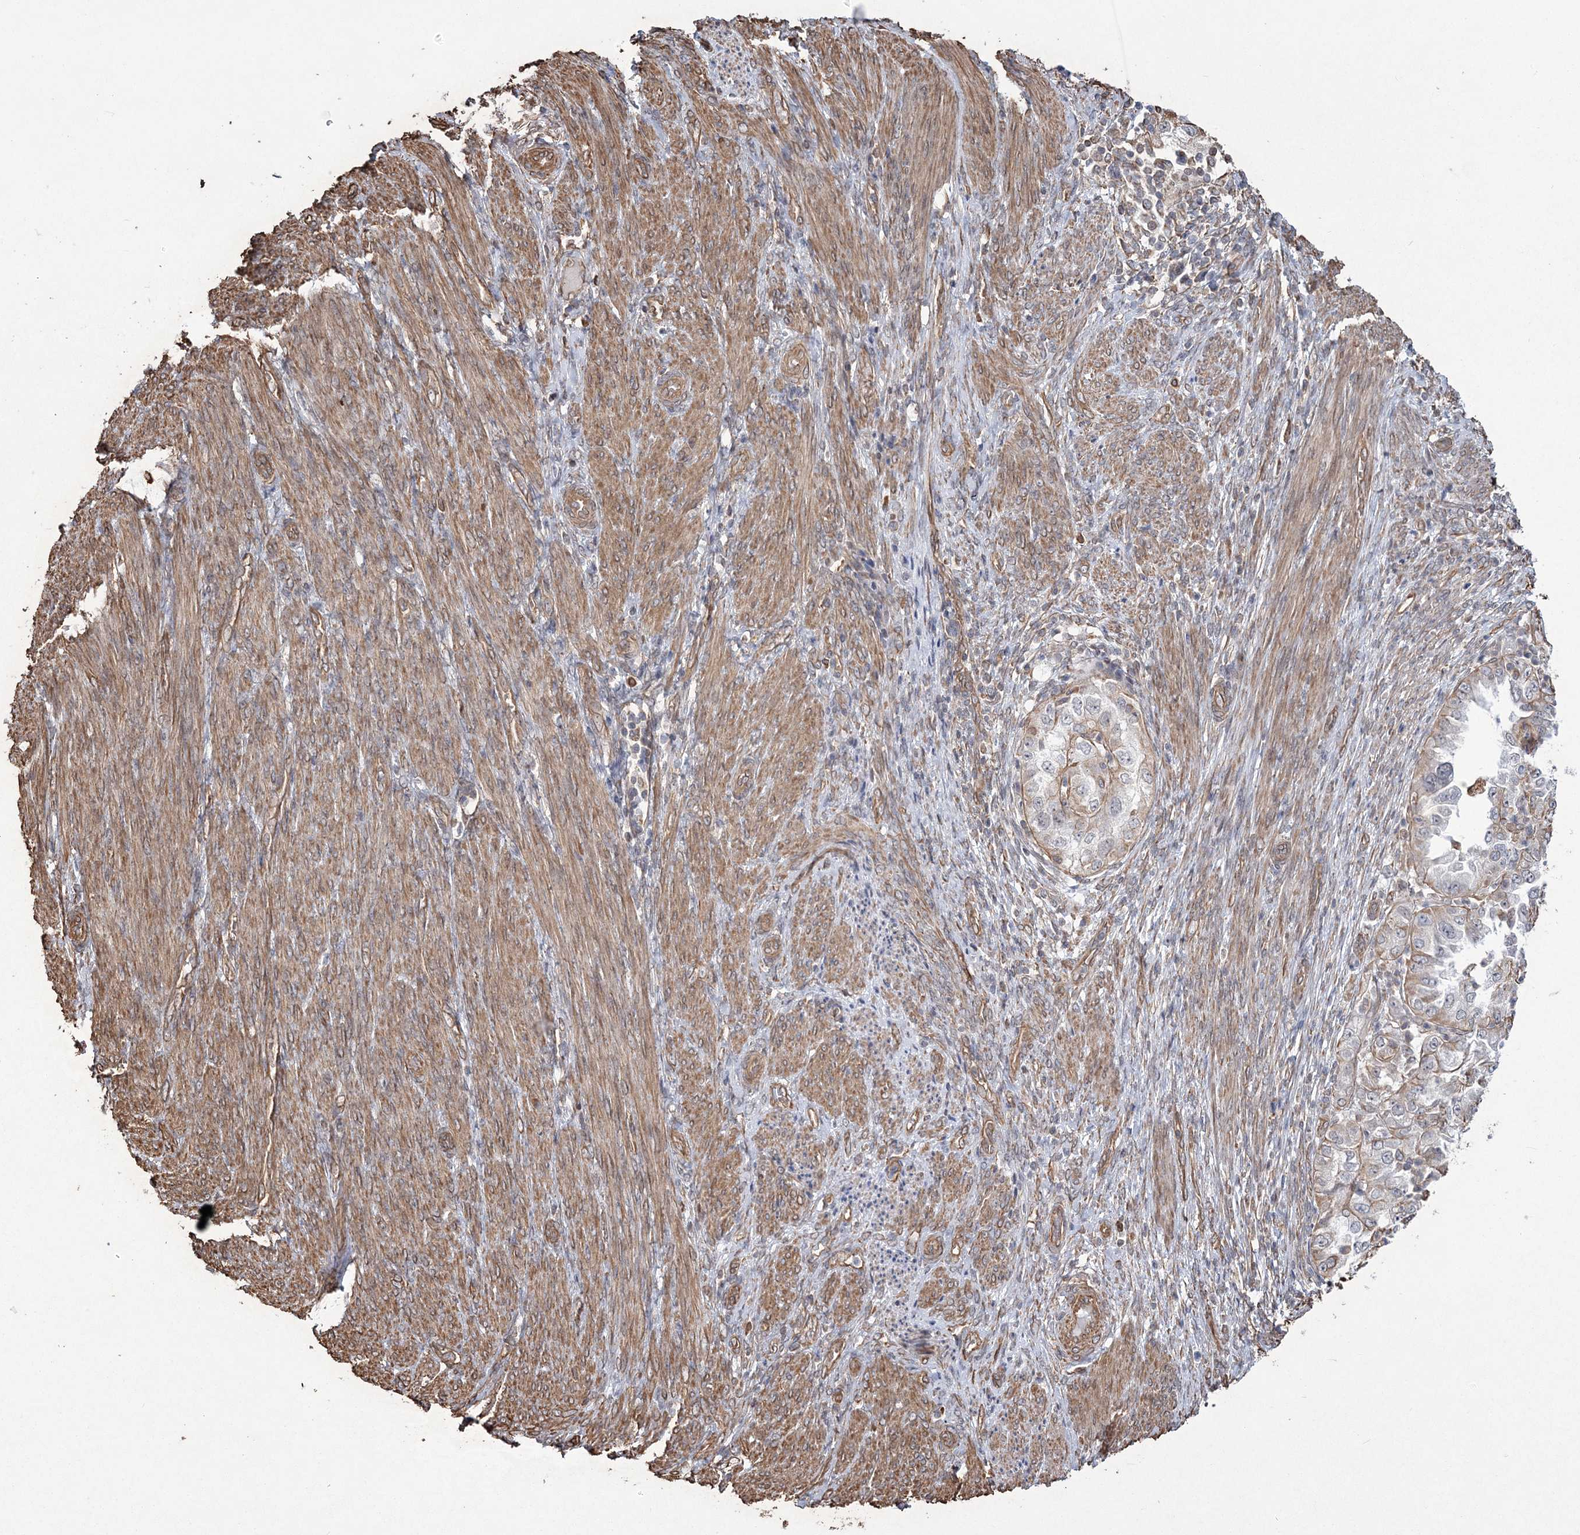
{"staining": {"intensity": "weak", "quantity": "25%-75%", "location": "cytoplasmic/membranous"}, "tissue": "endometrial cancer", "cell_type": "Tumor cells", "image_type": "cancer", "snomed": [{"axis": "morphology", "description": "Adenocarcinoma, NOS"}, {"axis": "topography", "description": "Endometrium"}], "caption": "Protein staining of endometrial cancer (adenocarcinoma) tissue reveals weak cytoplasmic/membranous staining in about 25%-75% of tumor cells.", "gene": "ATP11B", "patient": {"sex": "female", "age": 85}}